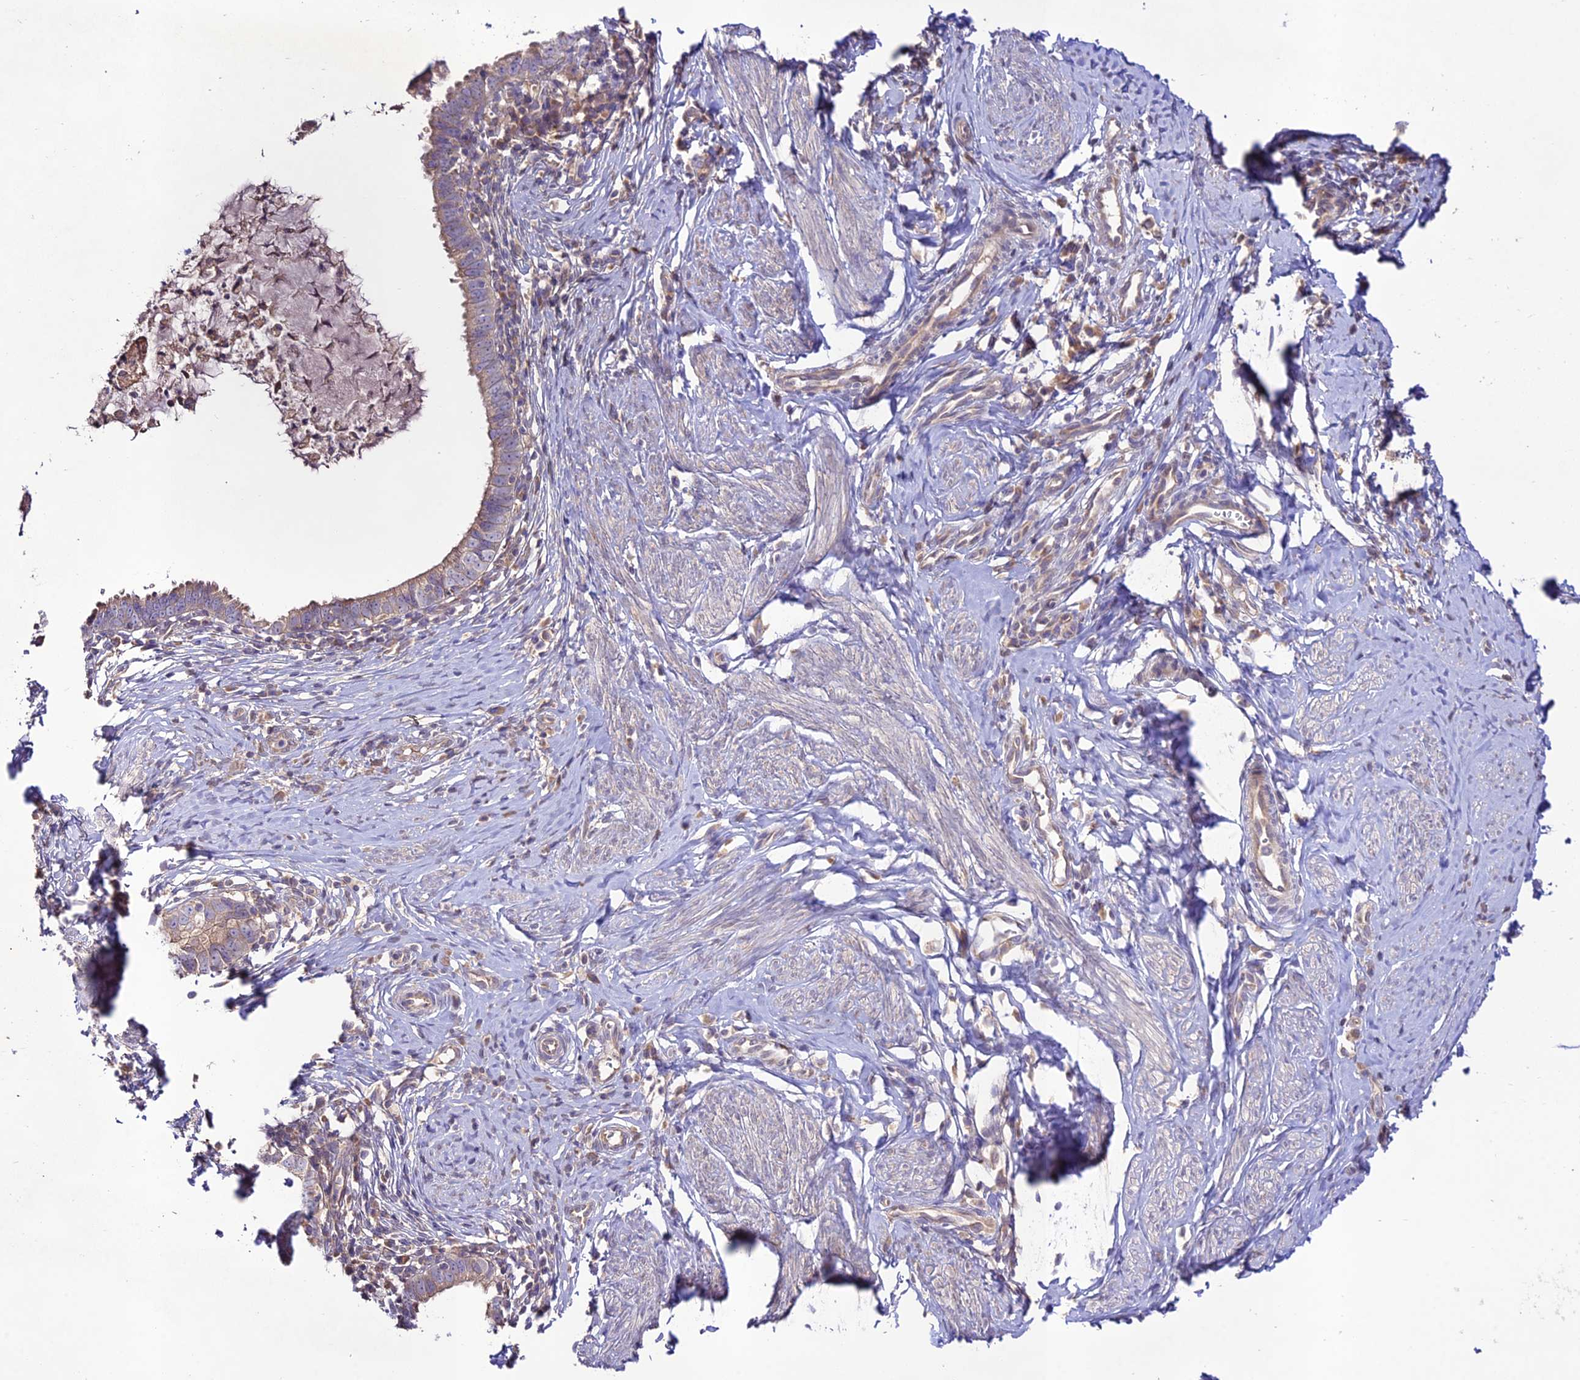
{"staining": {"intensity": "negative", "quantity": "none", "location": "none"}, "tissue": "cervical cancer", "cell_type": "Tumor cells", "image_type": "cancer", "snomed": [{"axis": "morphology", "description": "Adenocarcinoma, NOS"}, {"axis": "topography", "description": "Cervix"}], "caption": "Immunohistochemical staining of human cervical adenocarcinoma demonstrates no significant positivity in tumor cells.", "gene": "TMEM259", "patient": {"sex": "female", "age": 36}}